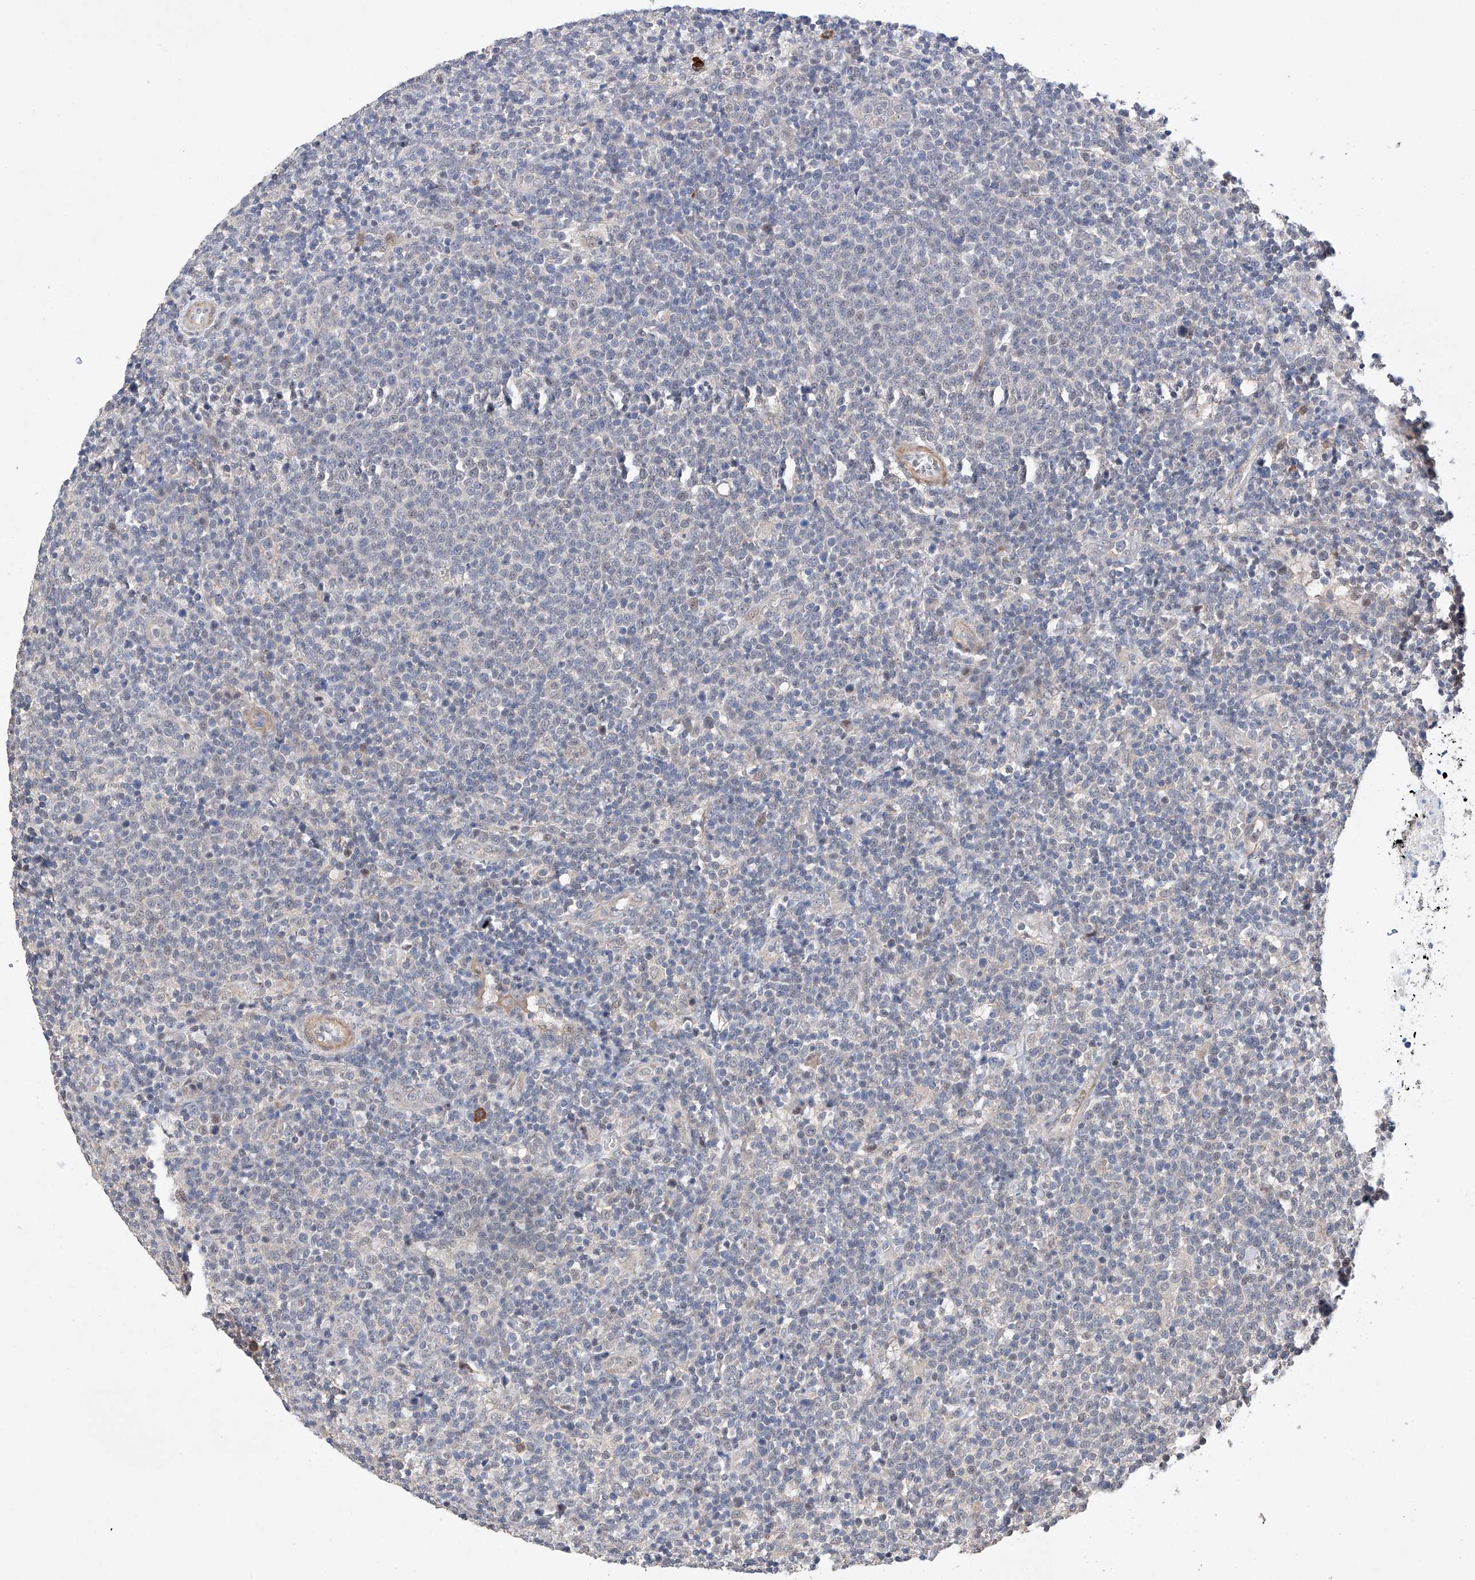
{"staining": {"intensity": "negative", "quantity": "none", "location": "none"}, "tissue": "lymphoma", "cell_type": "Tumor cells", "image_type": "cancer", "snomed": [{"axis": "morphology", "description": "Malignant lymphoma, non-Hodgkin's type, High grade"}, {"axis": "topography", "description": "Lymph node"}], "caption": "Tumor cells are negative for brown protein staining in lymphoma. Nuclei are stained in blue.", "gene": "AFG1L", "patient": {"sex": "male", "age": 61}}